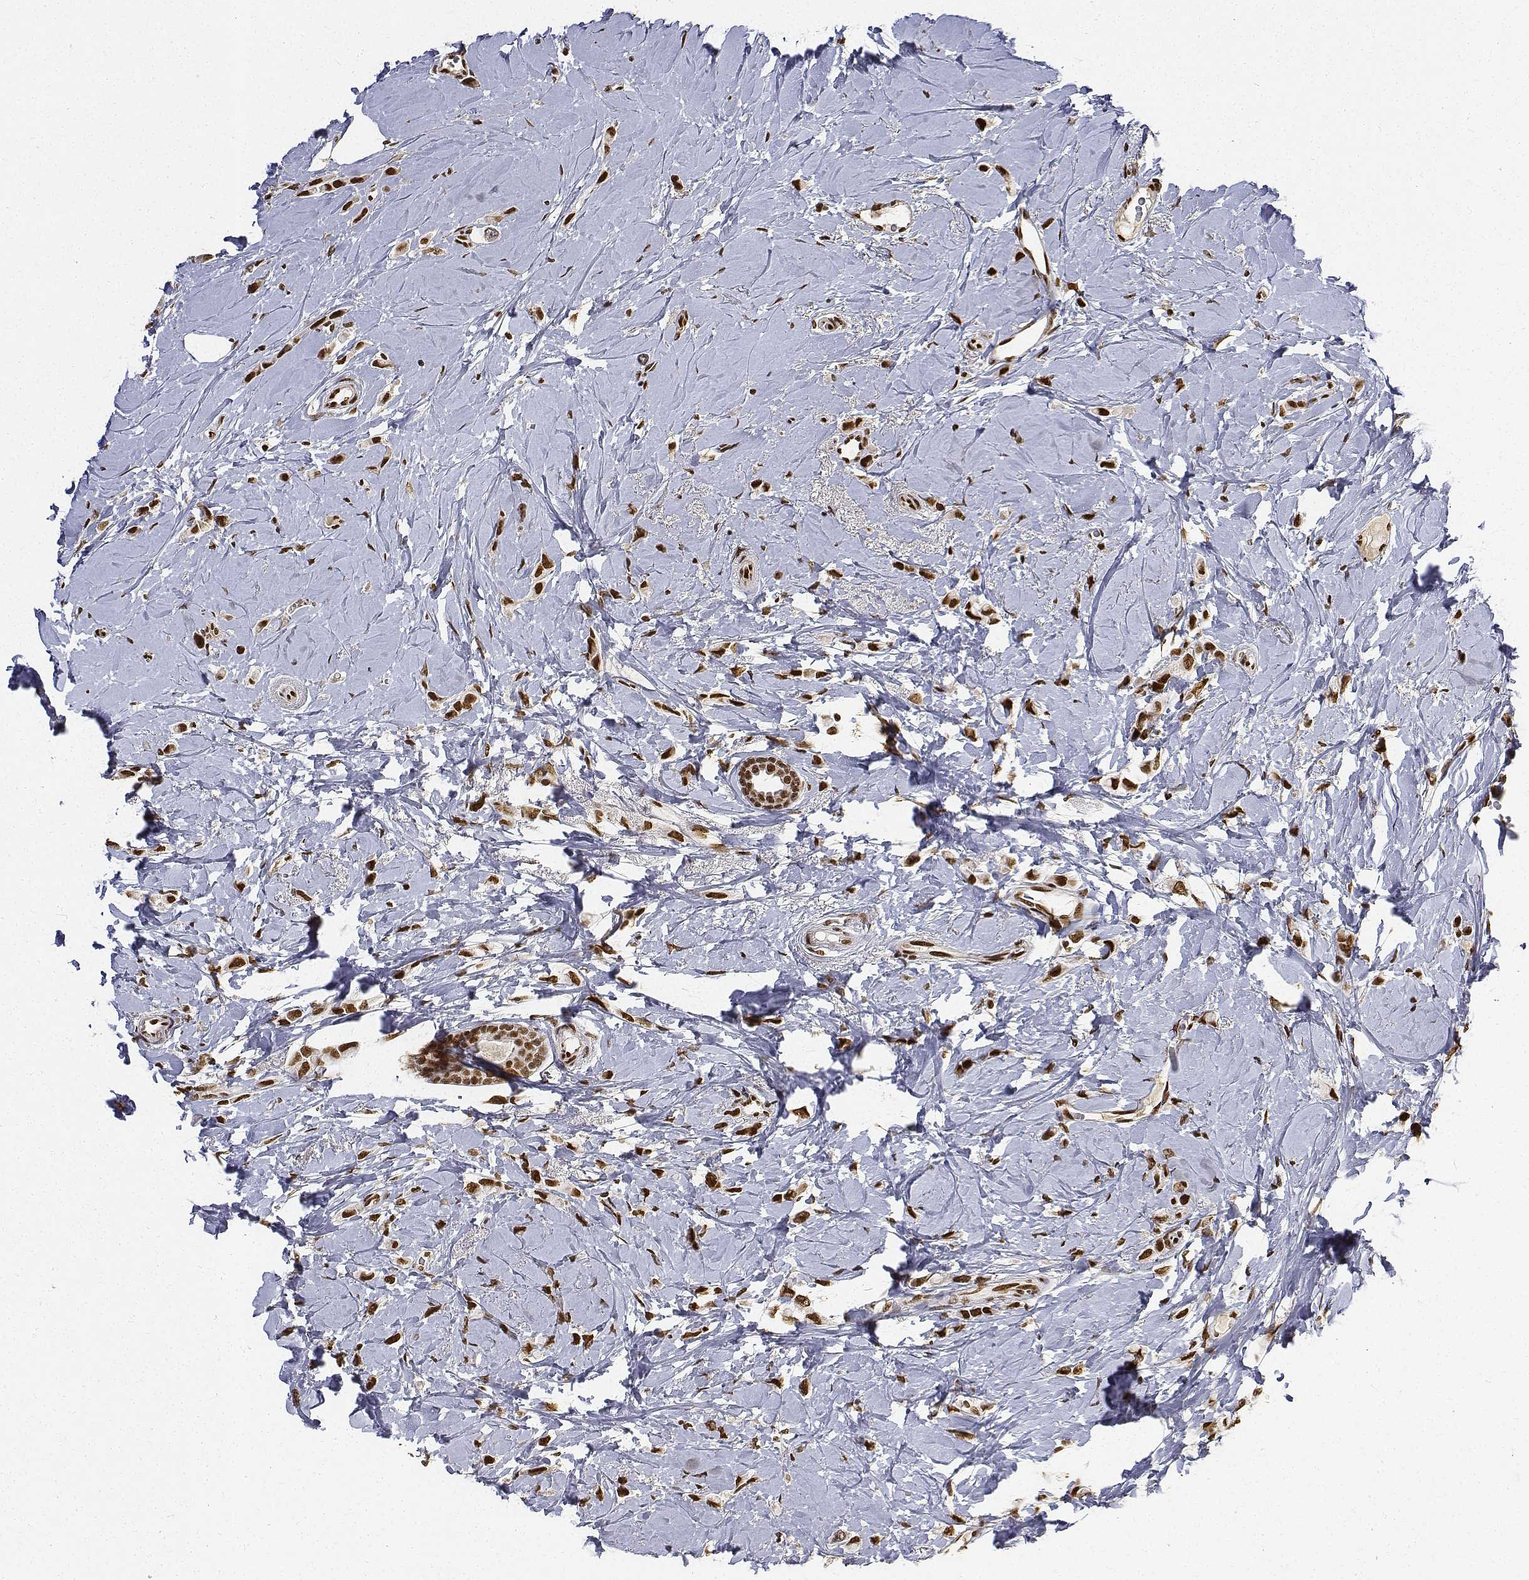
{"staining": {"intensity": "strong", "quantity": ">75%", "location": "nuclear"}, "tissue": "breast cancer", "cell_type": "Tumor cells", "image_type": "cancer", "snomed": [{"axis": "morphology", "description": "Lobular carcinoma"}, {"axis": "topography", "description": "Breast"}], "caption": "Breast cancer stained with IHC displays strong nuclear staining in approximately >75% of tumor cells.", "gene": "ATRX", "patient": {"sex": "female", "age": 66}}